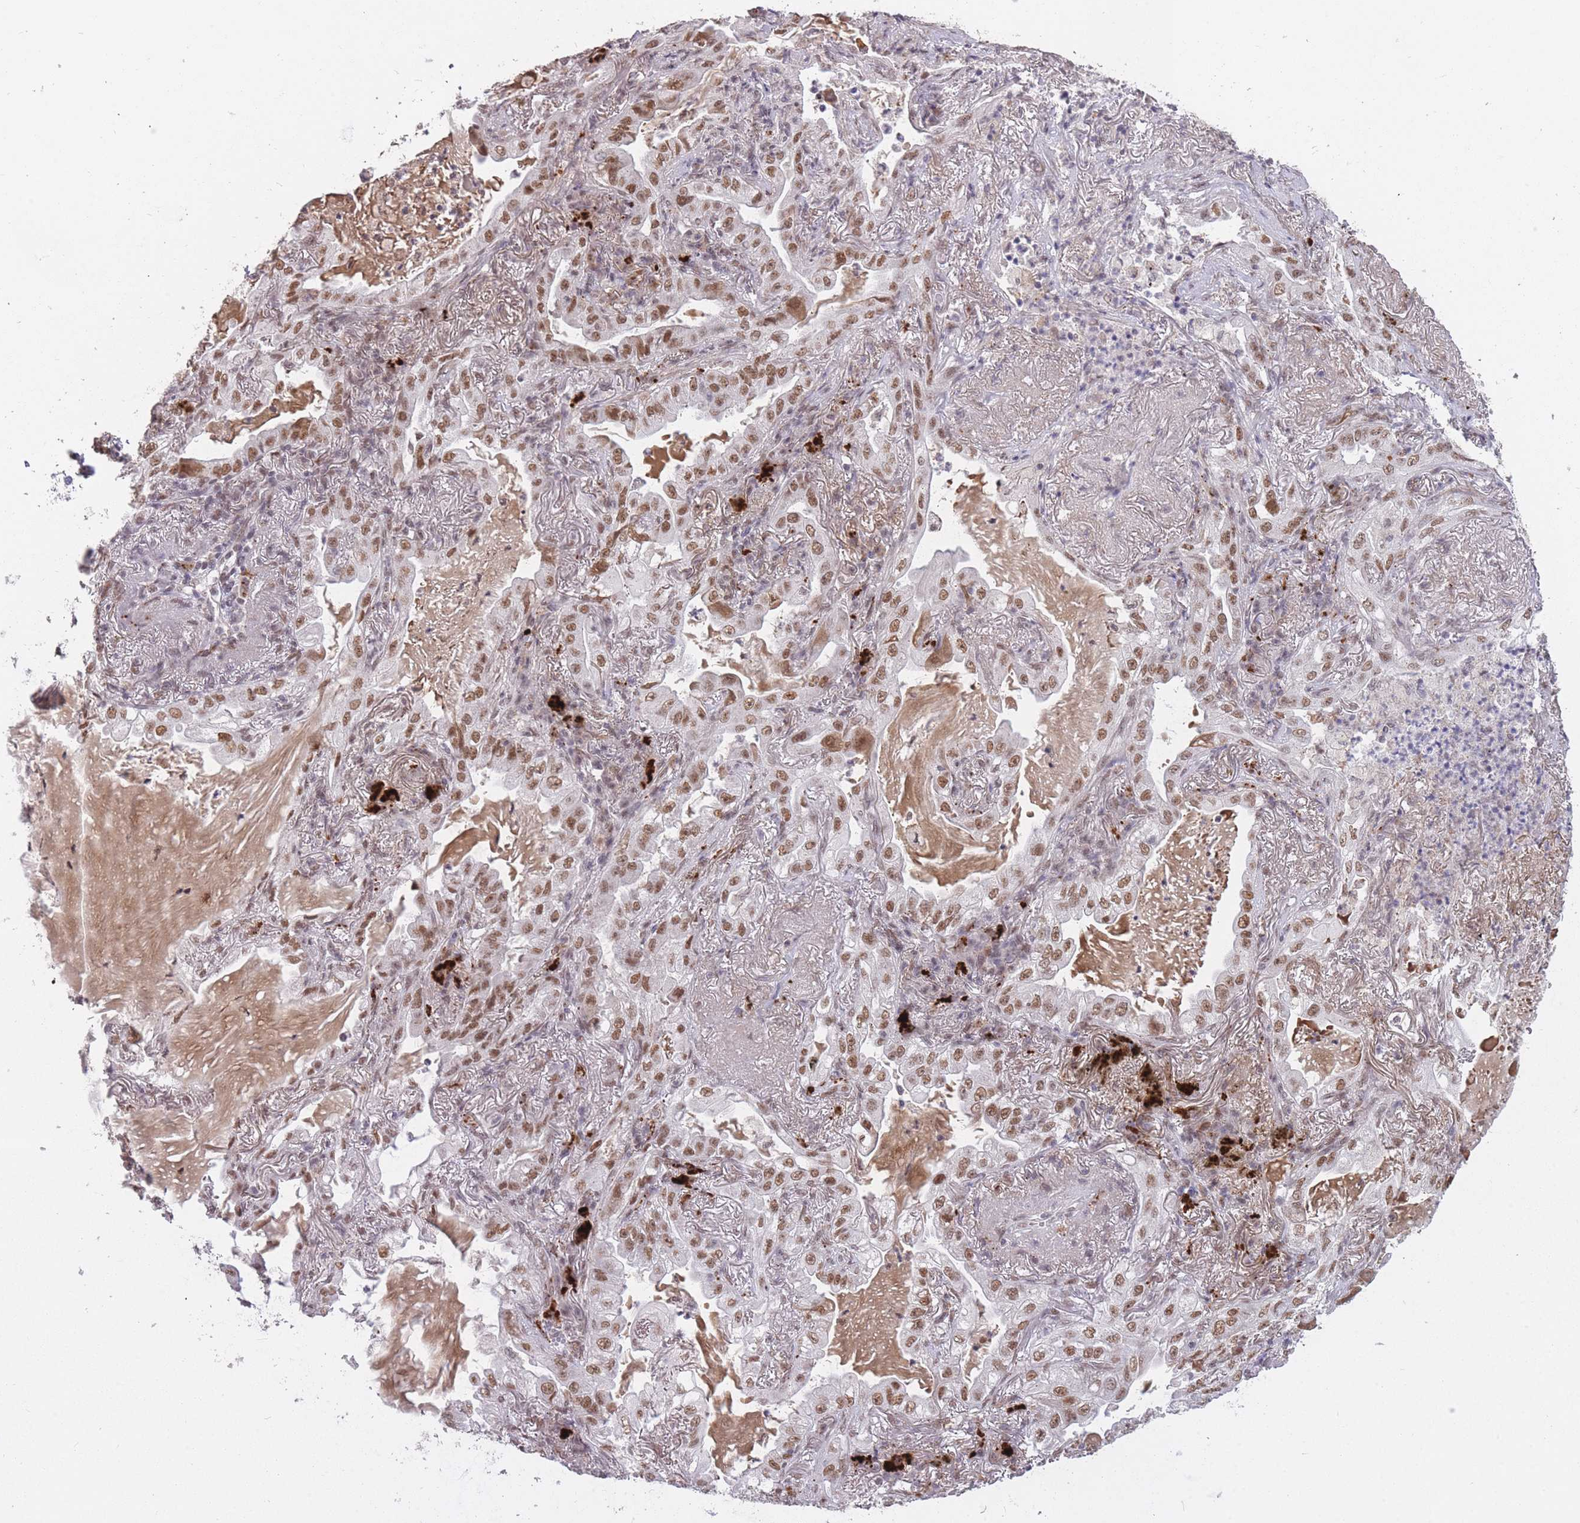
{"staining": {"intensity": "moderate", "quantity": ">75%", "location": "nuclear"}, "tissue": "lung cancer", "cell_type": "Tumor cells", "image_type": "cancer", "snomed": [{"axis": "morphology", "description": "Adenocarcinoma, NOS"}, {"axis": "topography", "description": "Lung"}], "caption": "Immunohistochemistry (IHC) photomicrograph of neoplastic tissue: human lung cancer stained using IHC exhibits medium levels of moderate protein expression localized specifically in the nuclear of tumor cells, appearing as a nuclear brown color.", "gene": "HNRNPUL1", "patient": {"sex": "female", "age": 73}}